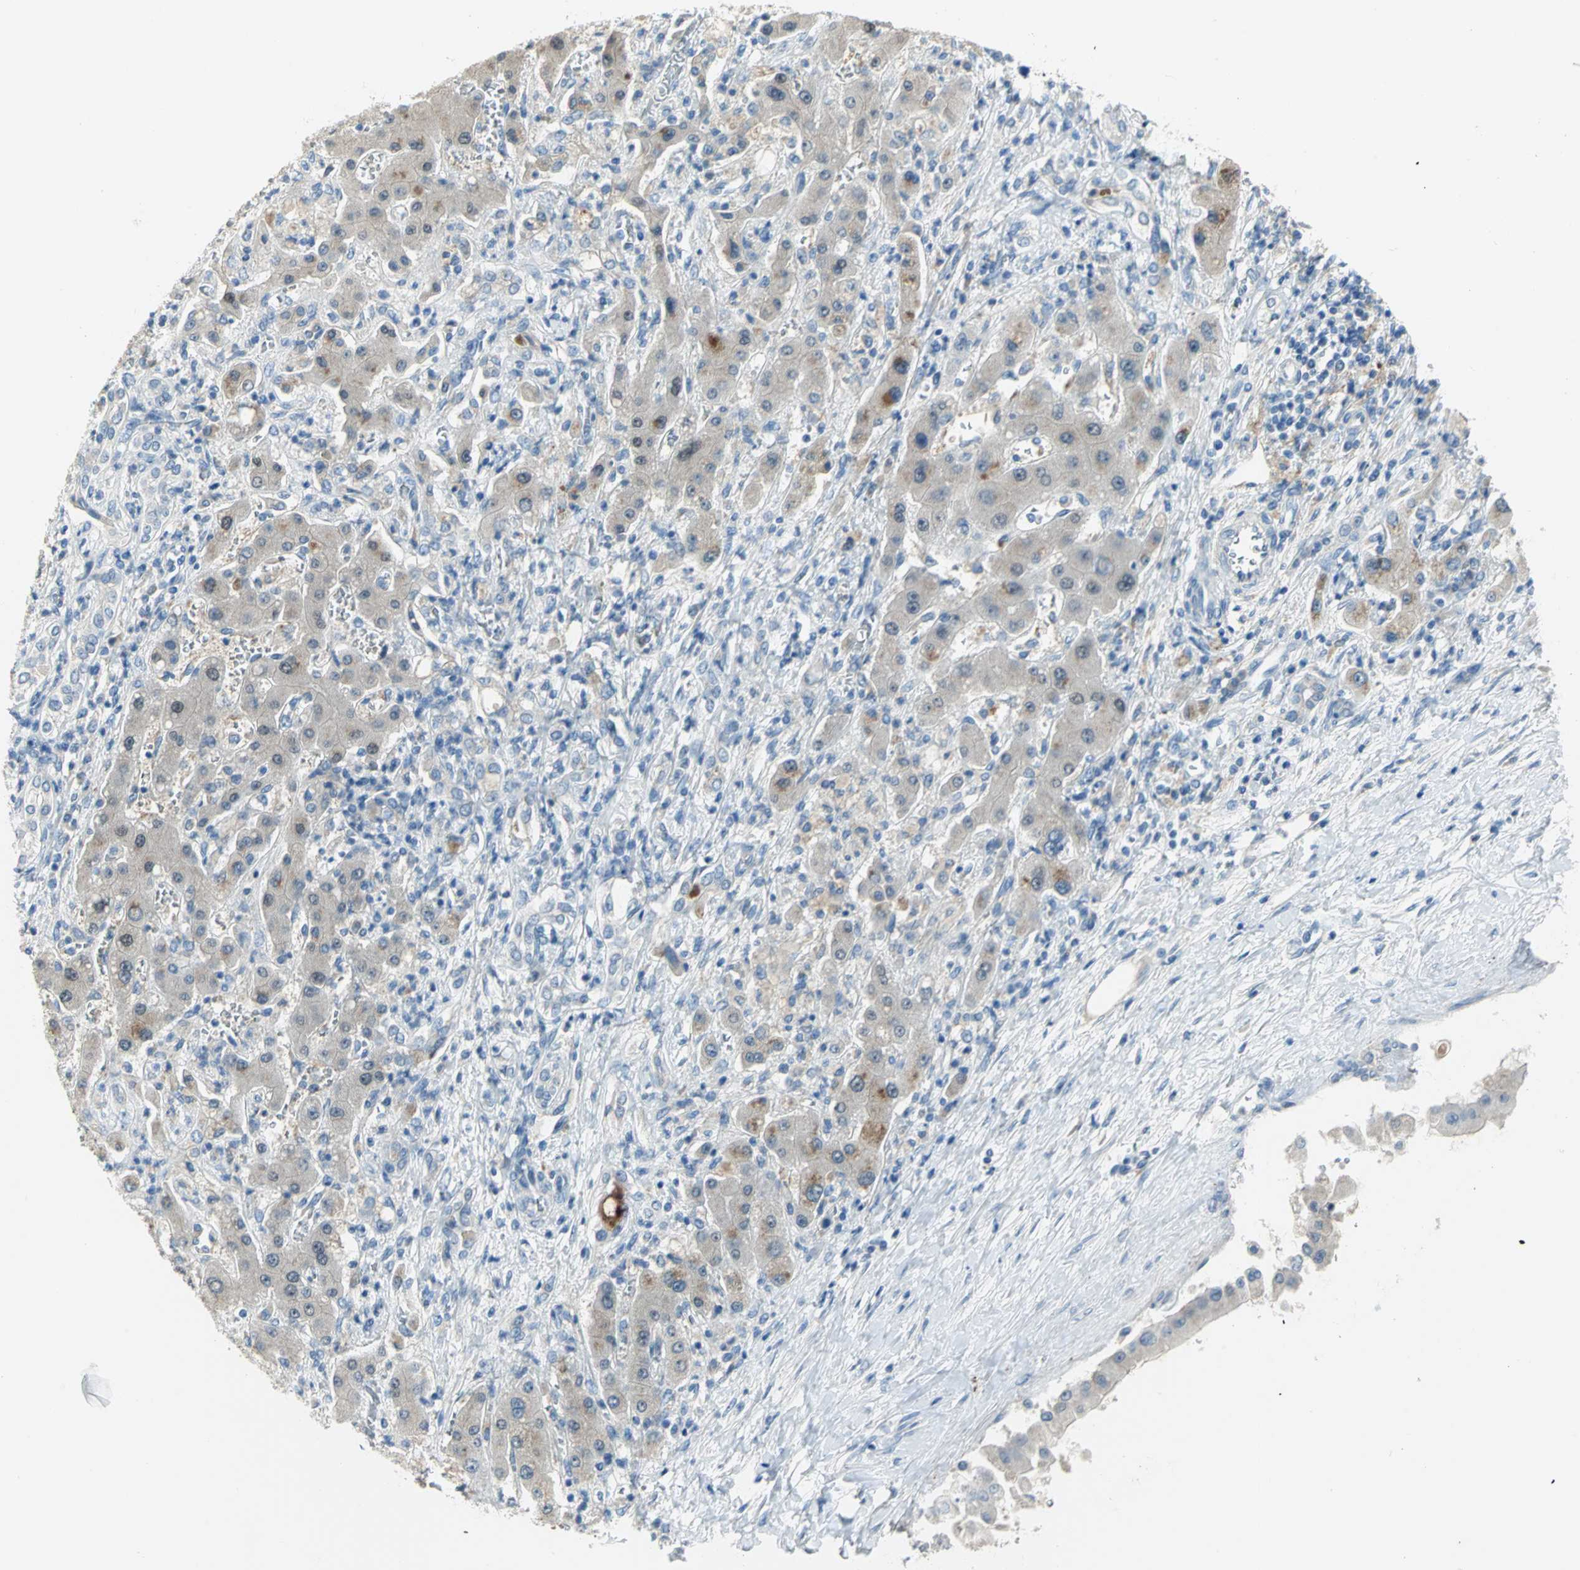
{"staining": {"intensity": "moderate", "quantity": ">75%", "location": "cytoplasmic/membranous,nuclear"}, "tissue": "liver cancer", "cell_type": "Tumor cells", "image_type": "cancer", "snomed": [{"axis": "morphology", "description": "Cholangiocarcinoma"}, {"axis": "topography", "description": "Liver"}], "caption": "Protein expression analysis of liver cancer (cholangiocarcinoma) displays moderate cytoplasmic/membranous and nuclear expression in about >75% of tumor cells.", "gene": "ZIC1", "patient": {"sex": "male", "age": 50}}